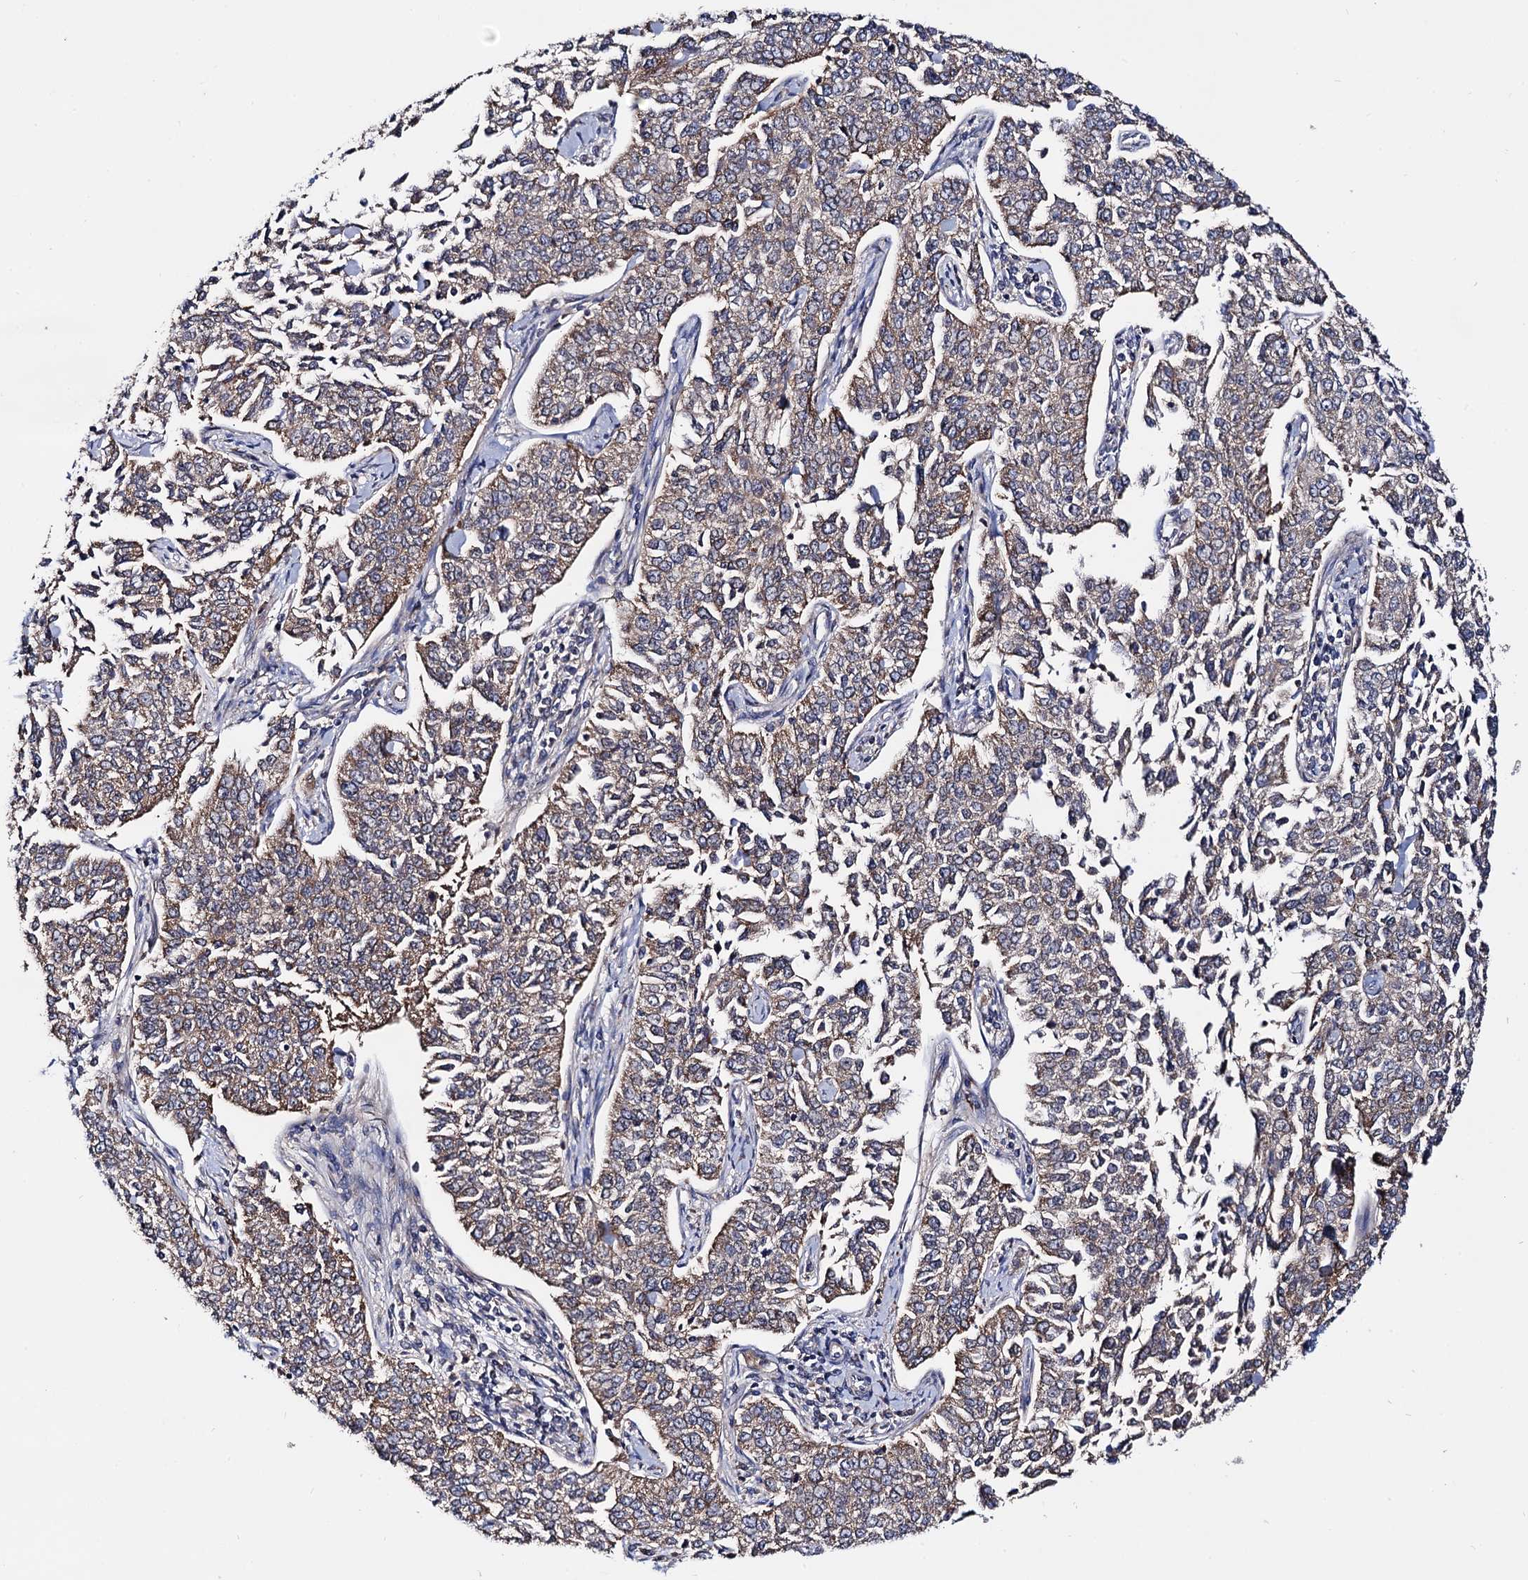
{"staining": {"intensity": "weak", "quantity": ">75%", "location": "cytoplasmic/membranous"}, "tissue": "cervical cancer", "cell_type": "Tumor cells", "image_type": "cancer", "snomed": [{"axis": "morphology", "description": "Squamous cell carcinoma, NOS"}, {"axis": "topography", "description": "Cervix"}], "caption": "DAB (3,3'-diaminobenzidine) immunohistochemical staining of human squamous cell carcinoma (cervical) shows weak cytoplasmic/membranous protein positivity in about >75% of tumor cells. (IHC, brightfield microscopy, high magnification).", "gene": "IQCH", "patient": {"sex": "female", "age": 35}}